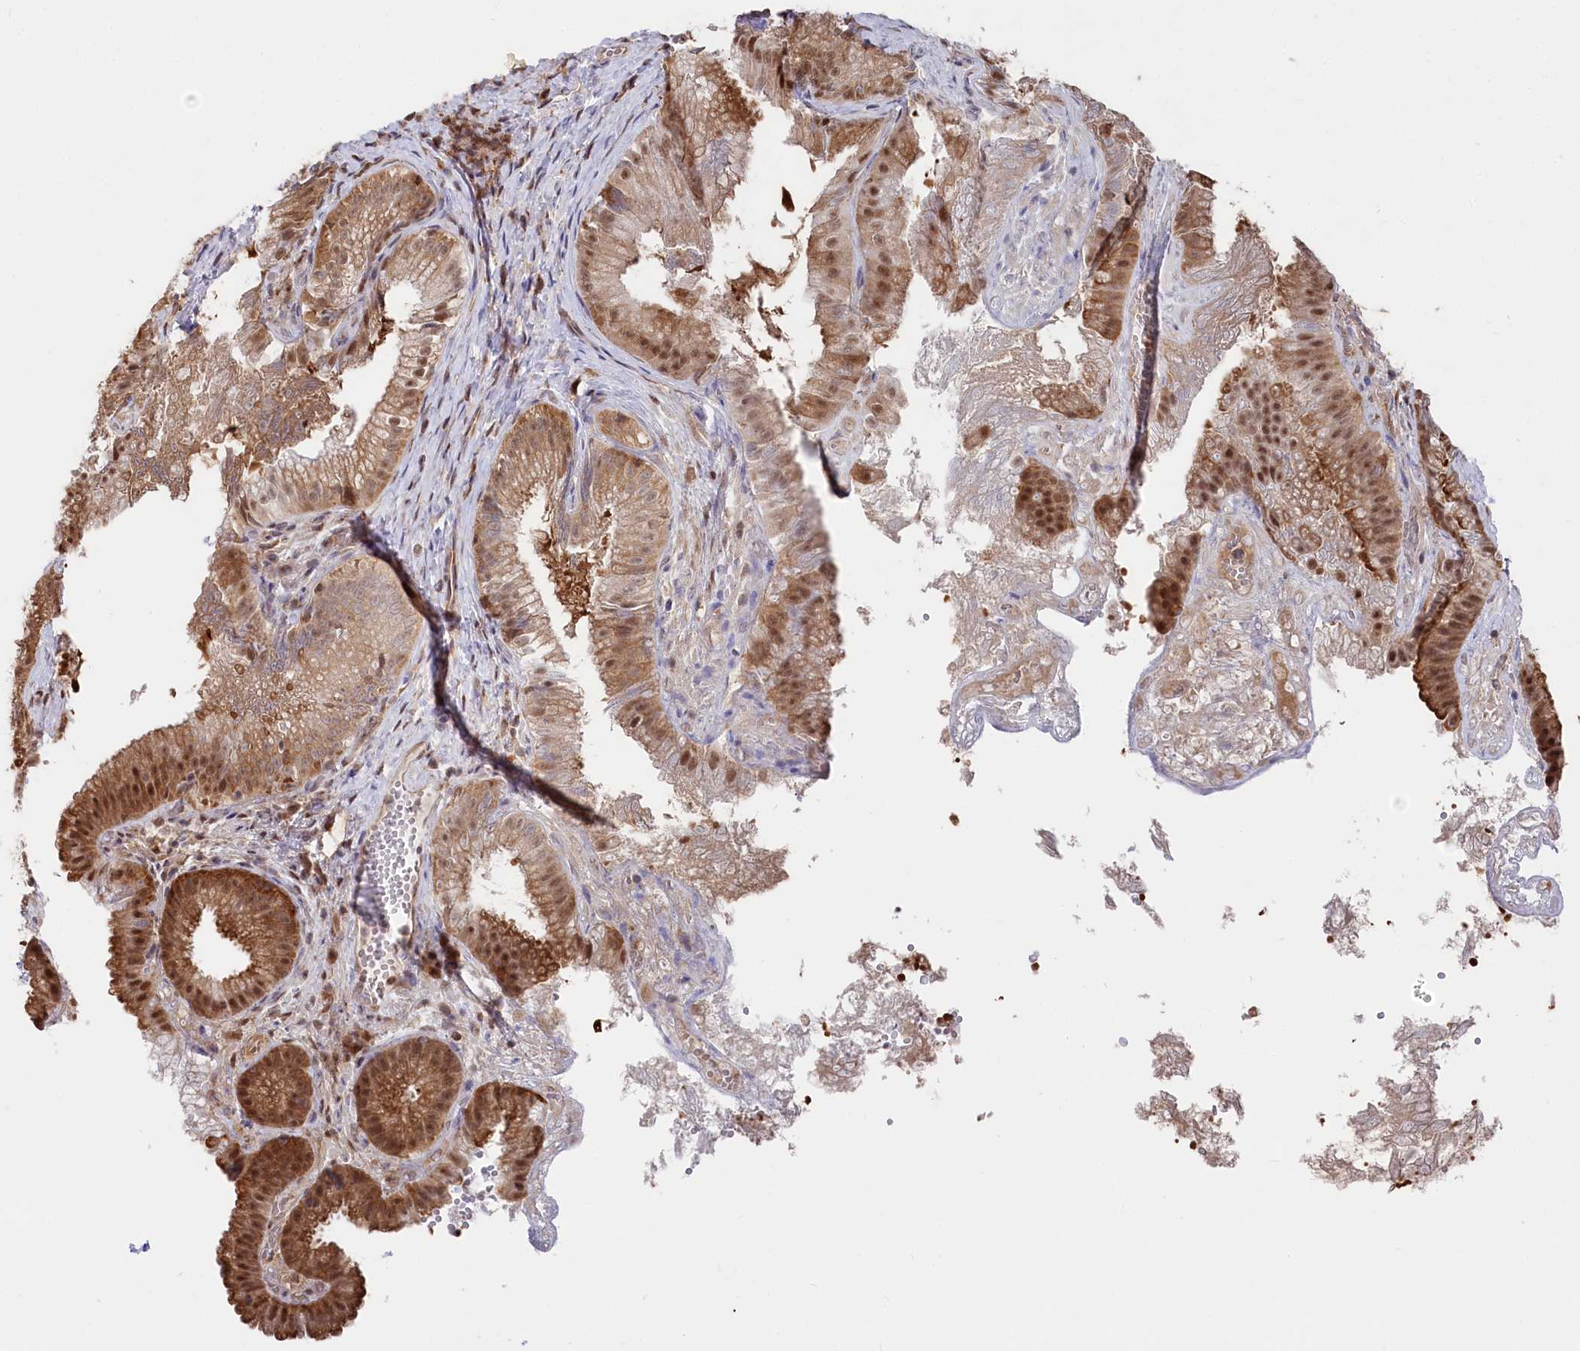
{"staining": {"intensity": "moderate", "quantity": ">75%", "location": "cytoplasmic/membranous,nuclear"}, "tissue": "gallbladder", "cell_type": "Glandular cells", "image_type": "normal", "snomed": [{"axis": "morphology", "description": "Normal tissue, NOS"}, {"axis": "topography", "description": "Gallbladder"}], "caption": "IHC (DAB) staining of benign gallbladder shows moderate cytoplasmic/membranous,nuclear protein positivity in about >75% of glandular cells. The staining was performed using DAB, with brown indicating positive protein expression. Nuclei are stained blue with hematoxylin.", "gene": "PSMA1", "patient": {"sex": "female", "age": 30}}